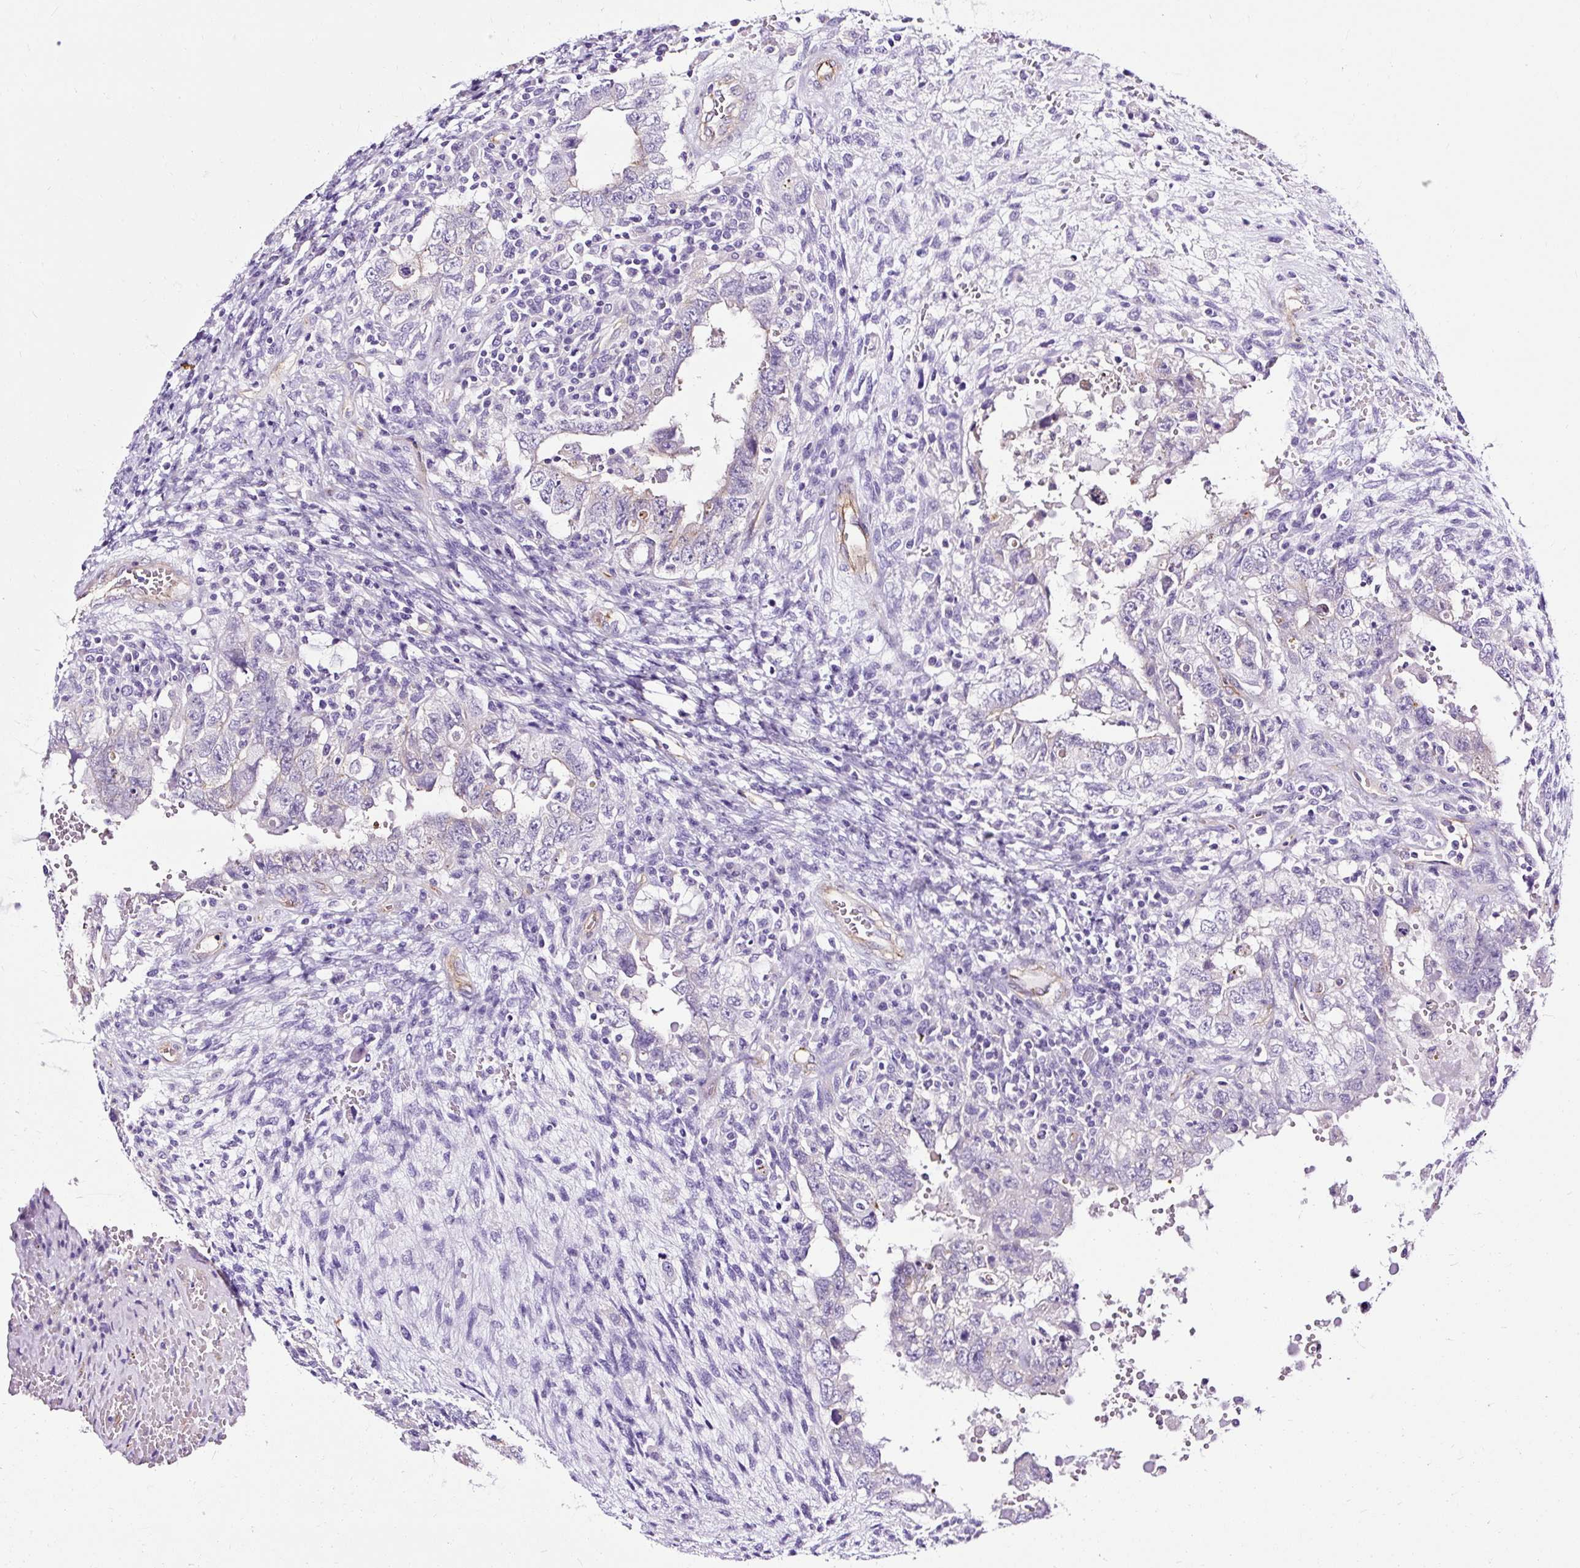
{"staining": {"intensity": "negative", "quantity": "none", "location": "none"}, "tissue": "testis cancer", "cell_type": "Tumor cells", "image_type": "cancer", "snomed": [{"axis": "morphology", "description": "Carcinoma, Embryonal, NOS"}, {"axis": "topography", "description": "Testis"}], "caption": "Immunohistochemical staining of human testis embryonal carcinoma reveals no significant positivity in tumor cells.", "gene": "SLC7A8", "patient": {"sex": "male", "age": 26}}